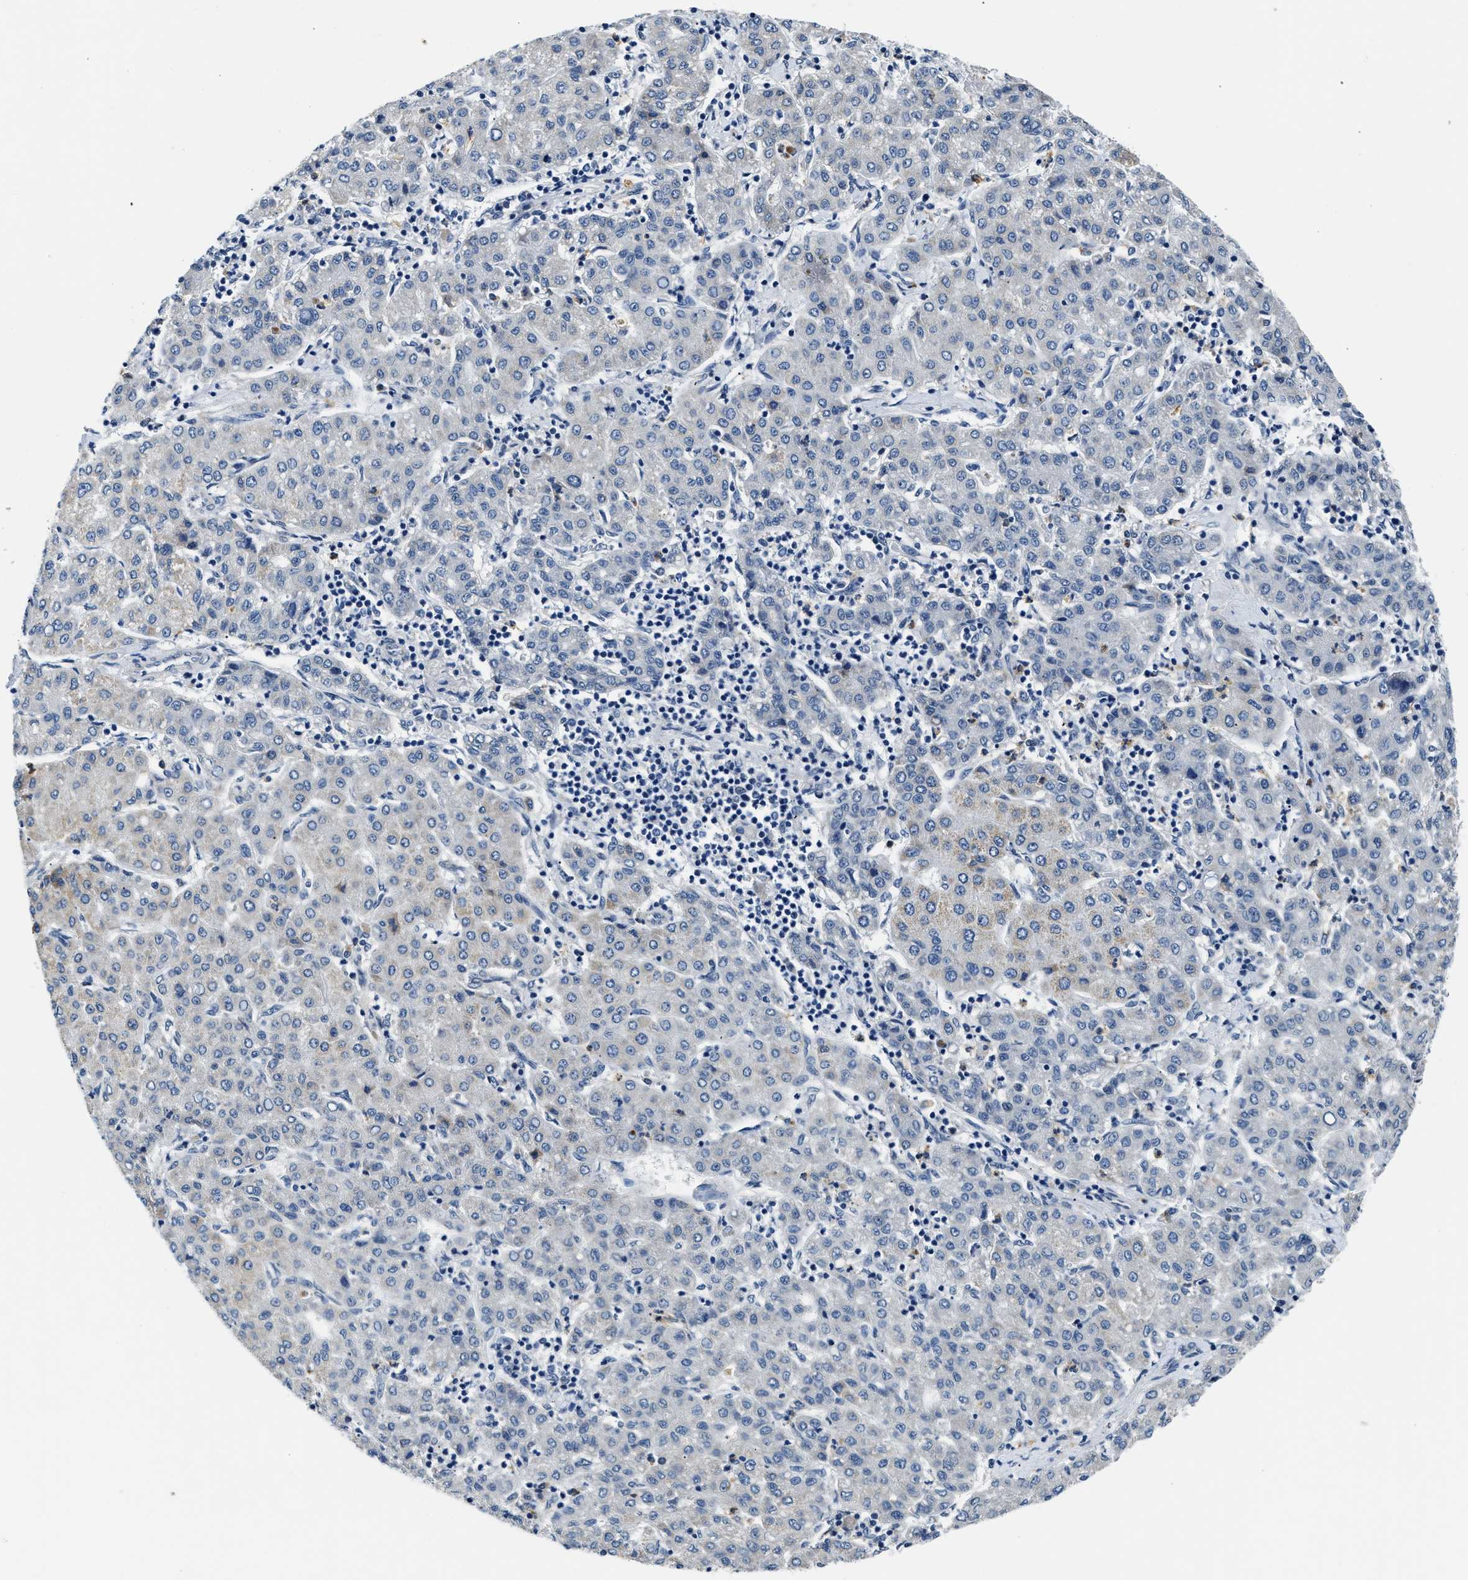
{"staining": {"intensity": "moderate", "quantity": "<25%", "location": "cytoplasmic/membranous"}, "tissue": "liver cancer", "cell_type": "Tumor cells", "image_type": "cancer", "snomed": [{"axis": "morphology", "description": "Carcinoma, Hepatocellular, NOS"}, {"axis": "topography", "description": "Liver"}], "caption": "This image exhibits immunohistochemistry staining of hepatocellular carcinoma (liver), with low moderate cytoplasmic/membranous positivity in approximately <25% of tumor cells.", "gene": "SMAD4", "patient": {"sex": "male", "age": 65}}